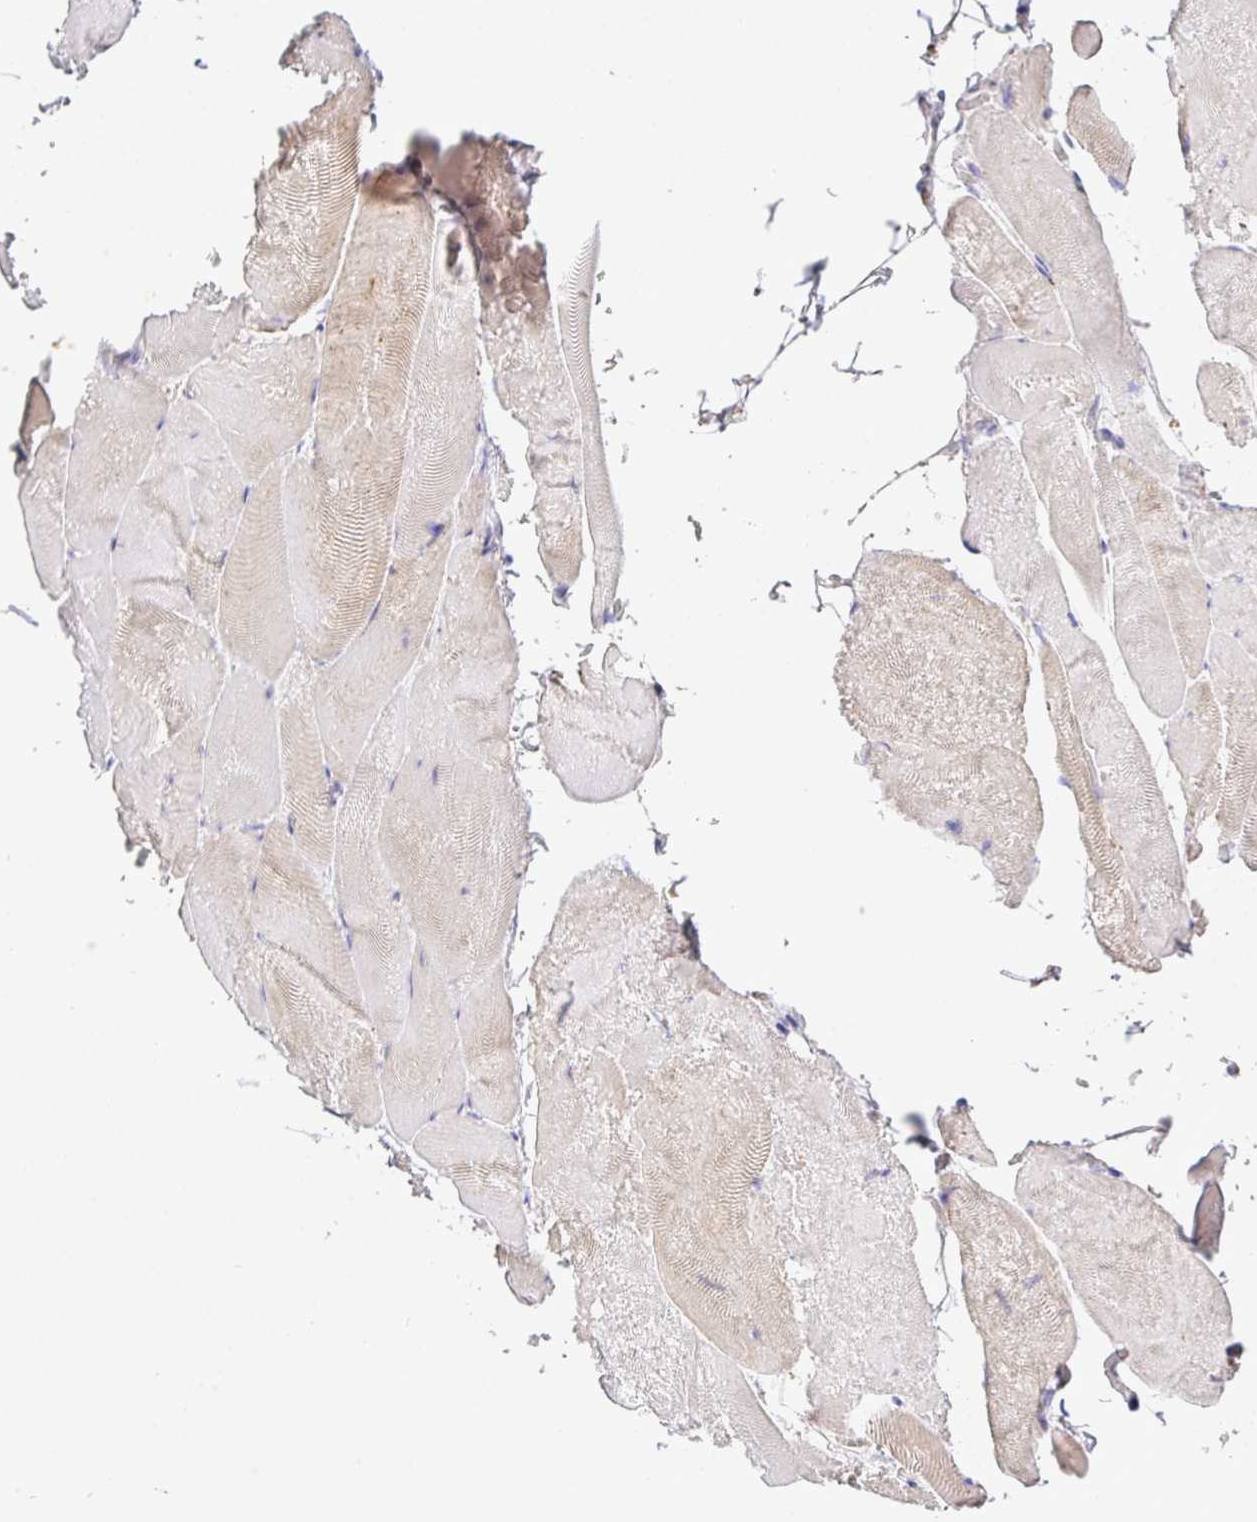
{"staining": {"intensity": "weak", "quantity": "<25%", "location": "cytoplasmic/membranous"}, "tissue": "skeletal muscle", "cell_type": "Myocytes", "image_type": "normal", "snomed": [{"axis": "morphology", "description": "Normal tissue, NOS"}, {"axis": "topography", "description": "Skeletal muscle"}], "caption": "DAB (3,3'-diaminobenzidine) immunohistochemical staining of unremarkable skeletal muscle shows no significant positivity in myocytes.", "gene": "EPN3", "patient": {"sex": "female", "age": 64}}